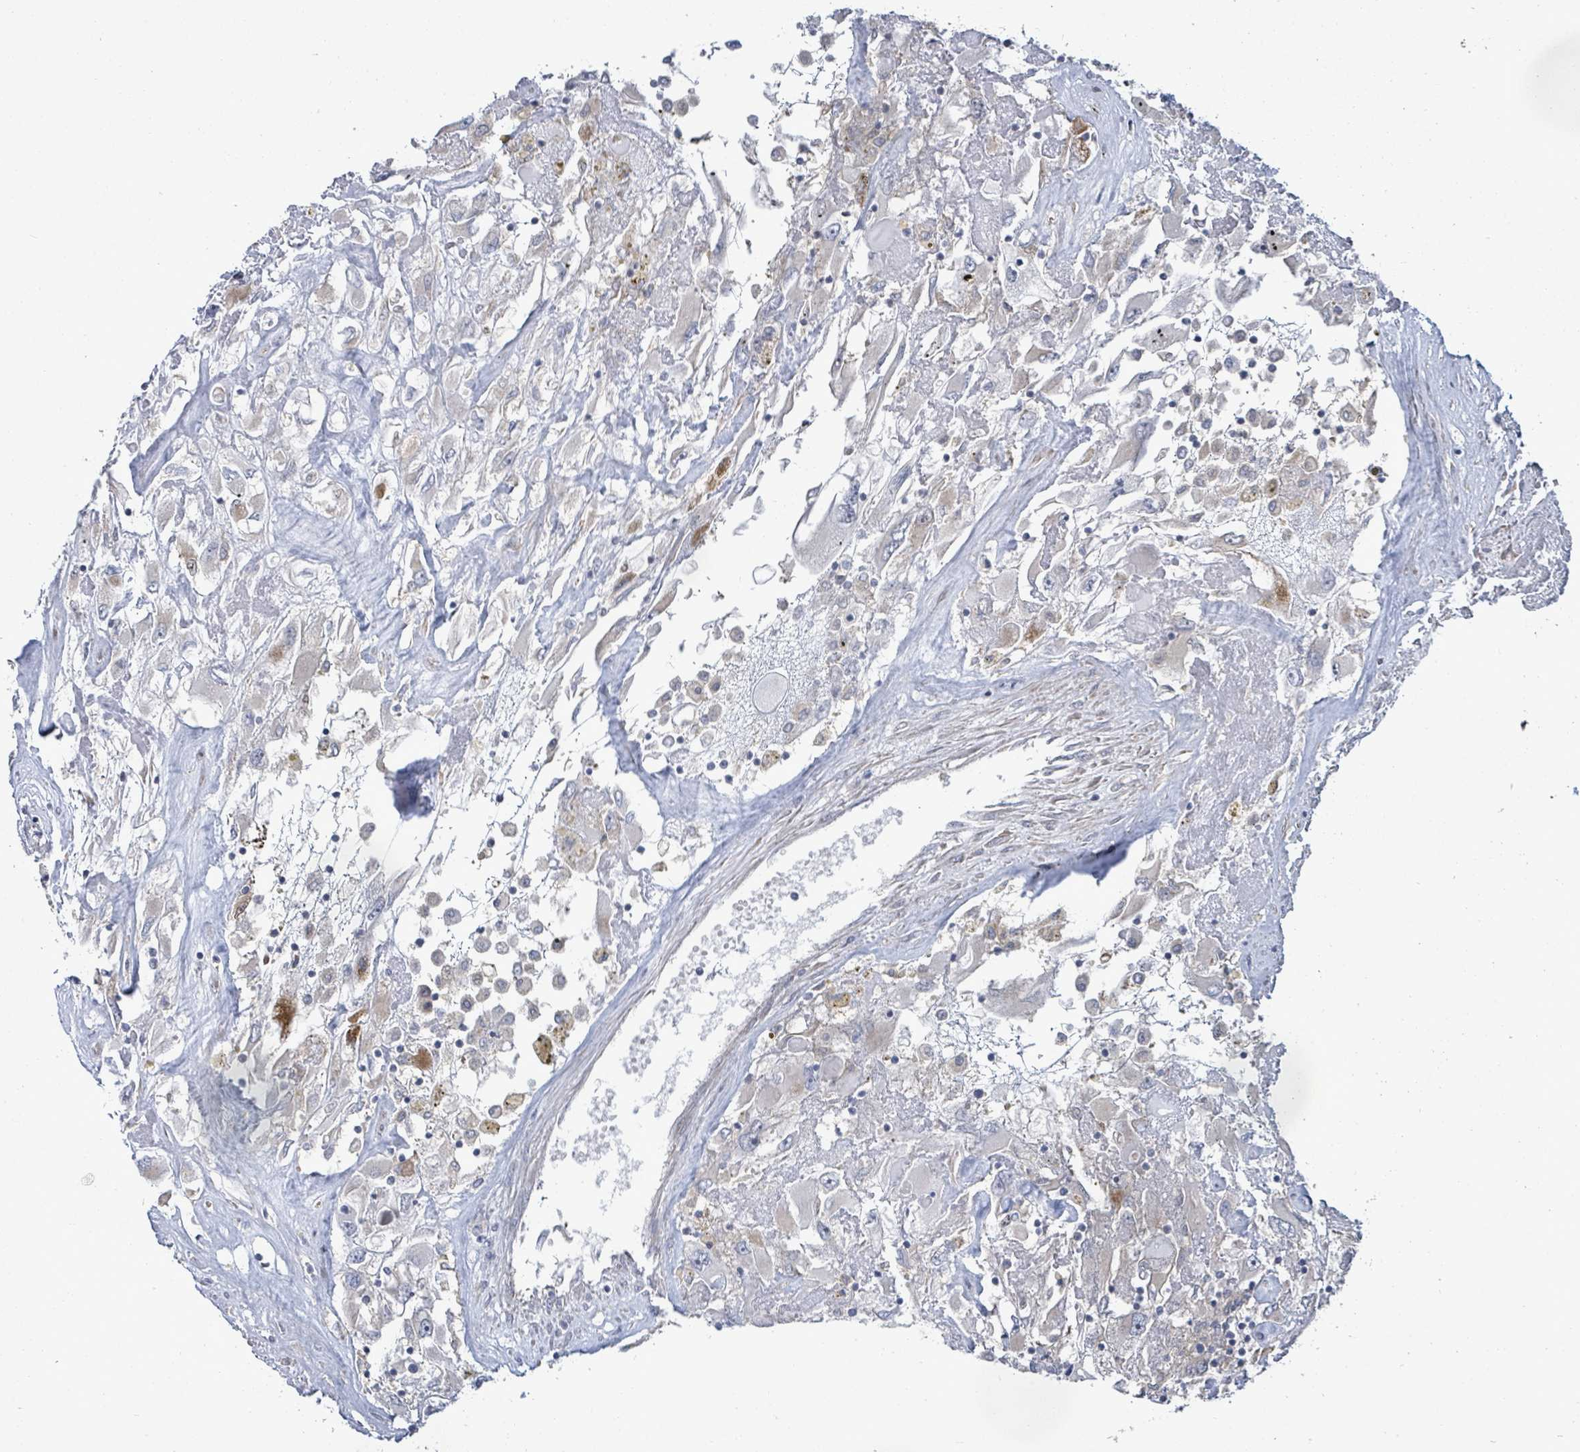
{"staining": {"intensity": "negative", "quantity": "none", "location": "none"}, "tissue": "renal cancer", "cell_type": "Tumor cells", "image_type": "cancer", "snomed": [{"axis": "morphology", "description": "Adenocarcinoma, NOS"}, {"axis": "topography", "description": "Kidney"}], "caption": "Protein analysis of renal adenocarcinoma demonstrates no significant expression in tumor cells.", "gene": "KBTBD11", "patient": {"sex": "female", "age": 52}}